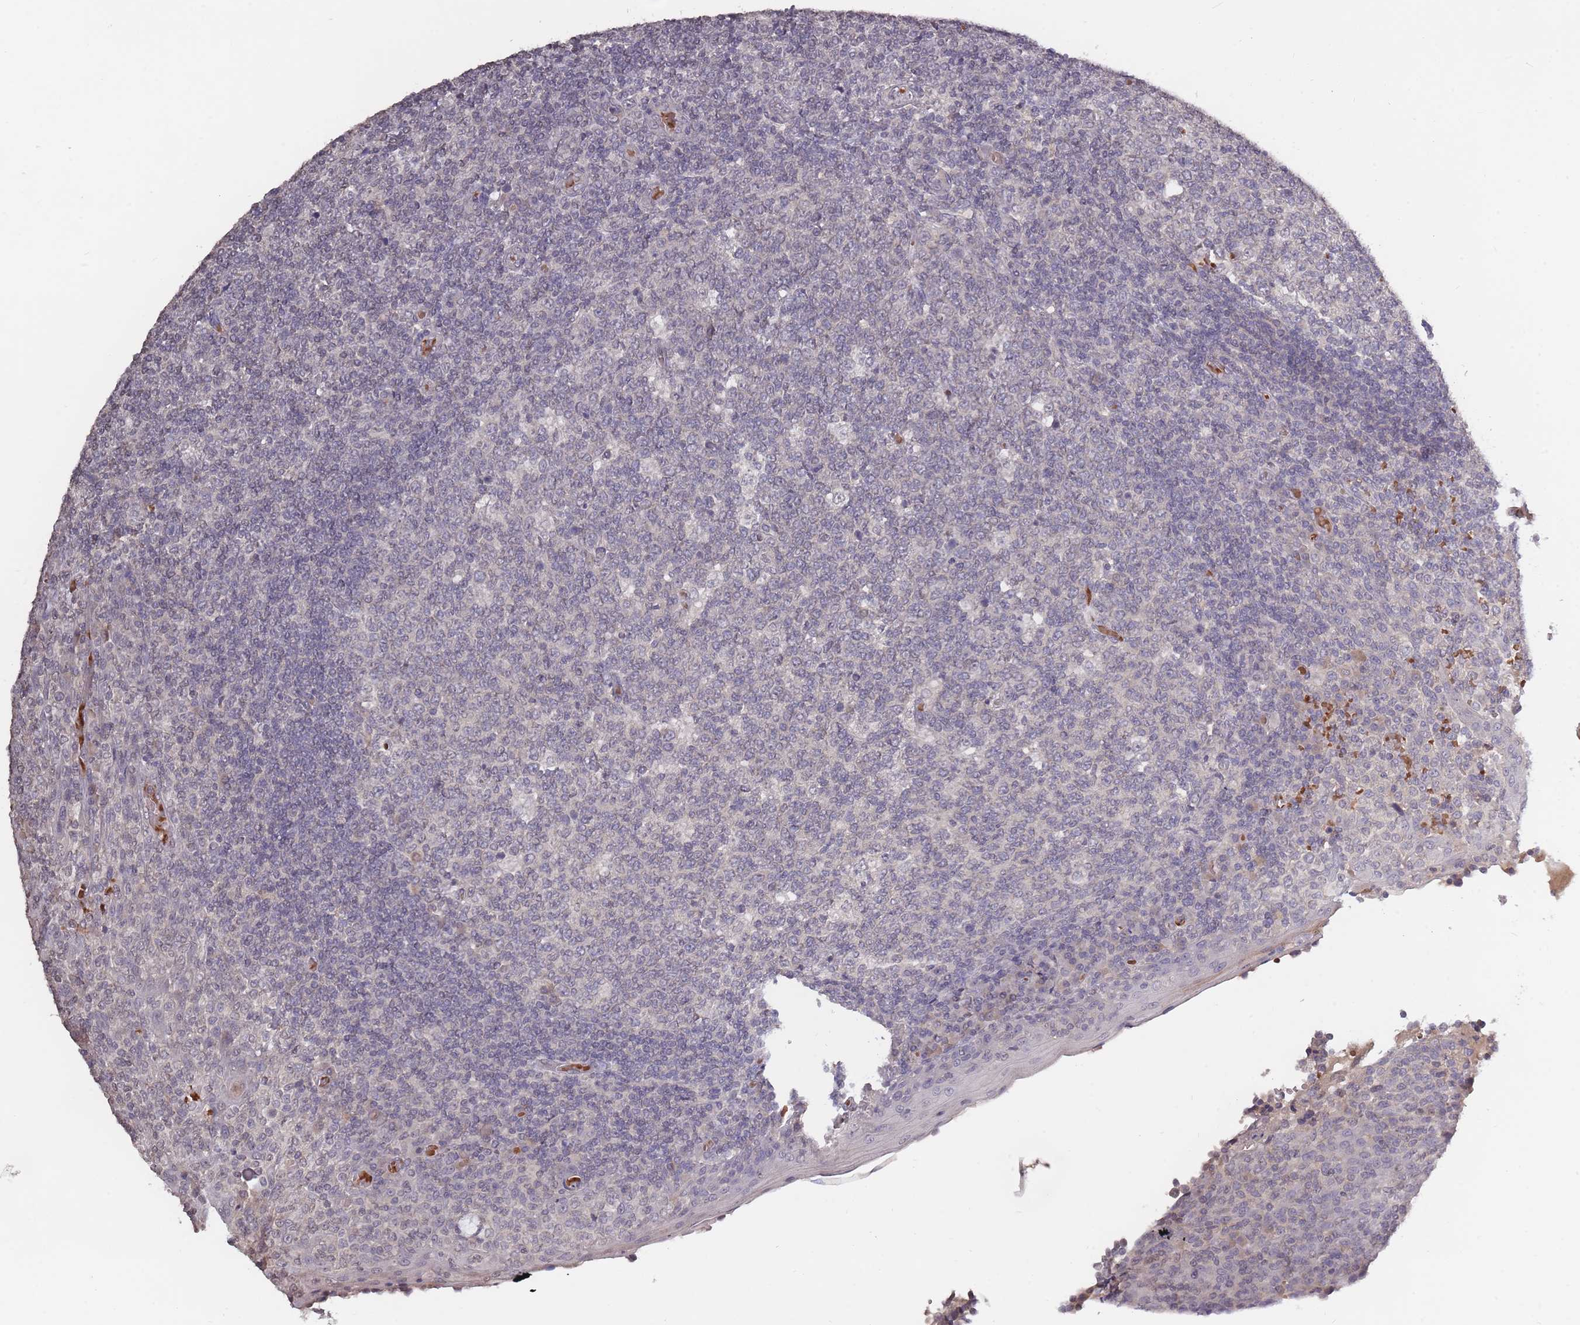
{"staining": {"intensity": "negative", "quantity": "none", "location": "none"}, "tissue": "tonsil", "cell_type": "Germinal center cells", "image_type": "normal", "snomed": [{"axis": "morphology", "description": "Normal tissue, NOS"}, {"axis": "topography", "description": "Tonsil"}], "caption": "DAB (3,3'-diaminobenzidine) immunohistochemical staining of normal tonsil demonstrates no significant positivity in germinal center cells. (DAB (3,3'-diaminobenzidine) immunohistochemistry, high magnification).", "gene": "ADCYAP1R1", "patient": {"sex": "female", "age": 19}}